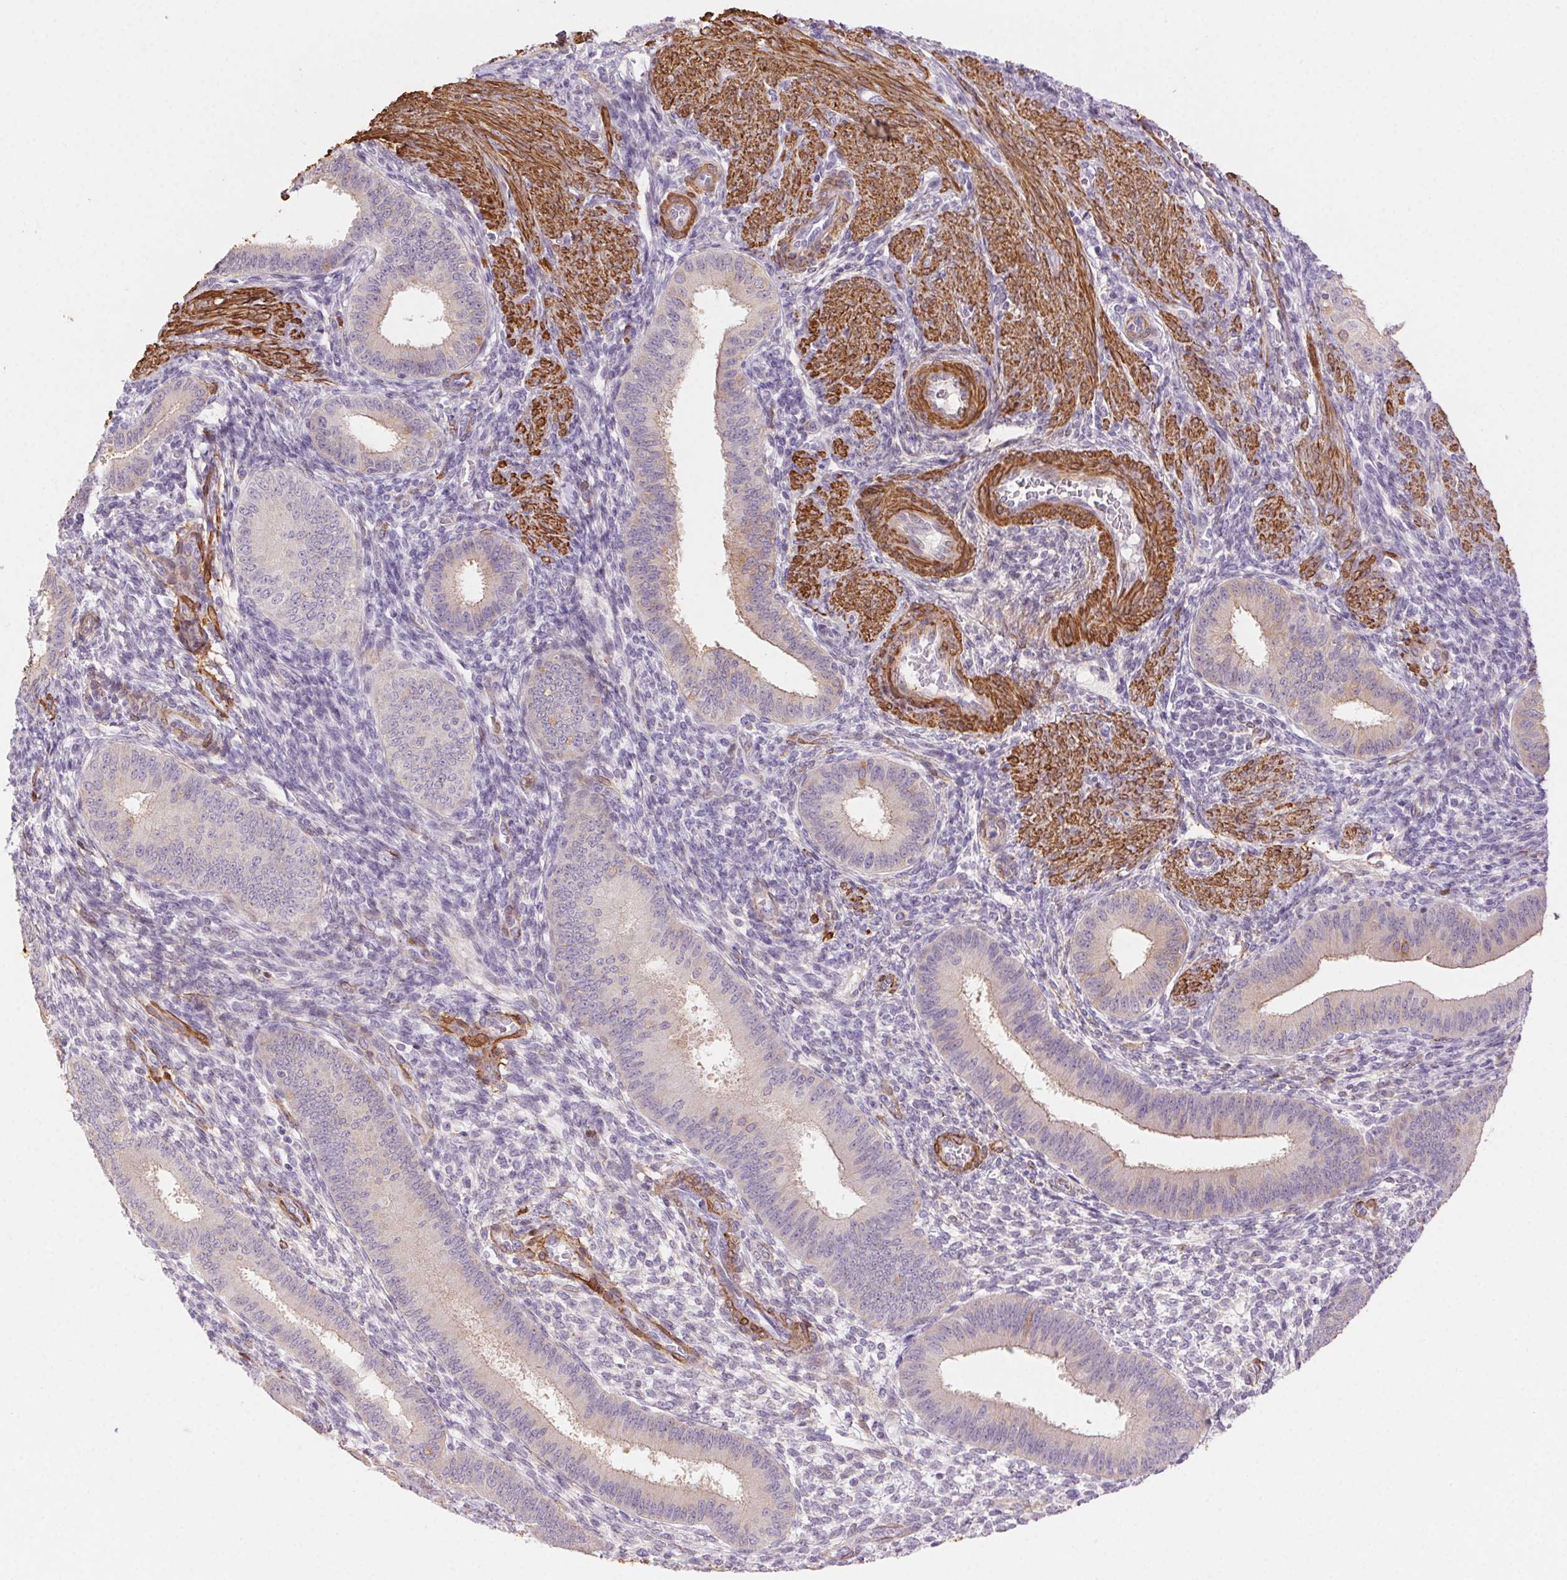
{"staining": {"intensity": "moderate", "quantity": "<25%", "location": "cytoplasmic/membranous"}, "tissue": "endometrium", "cell_type": "Cells in endometrial stroma", "image_type": "normal", "snomed": [{"axis": "morphology", "description": "Normal tissue, NOS"}, {"axis": "topography", "description": "Endometrium"}], "caption": "A micrograph of human endometrium stained for a protein displays moderate cytoplasmic/membranous brown staining in cells in endometrial stroma. (DAB IHC with brightfield microscopy, high magnification).", "gene": "GPX8", "patient": {"sex": "female", "age": 39}}